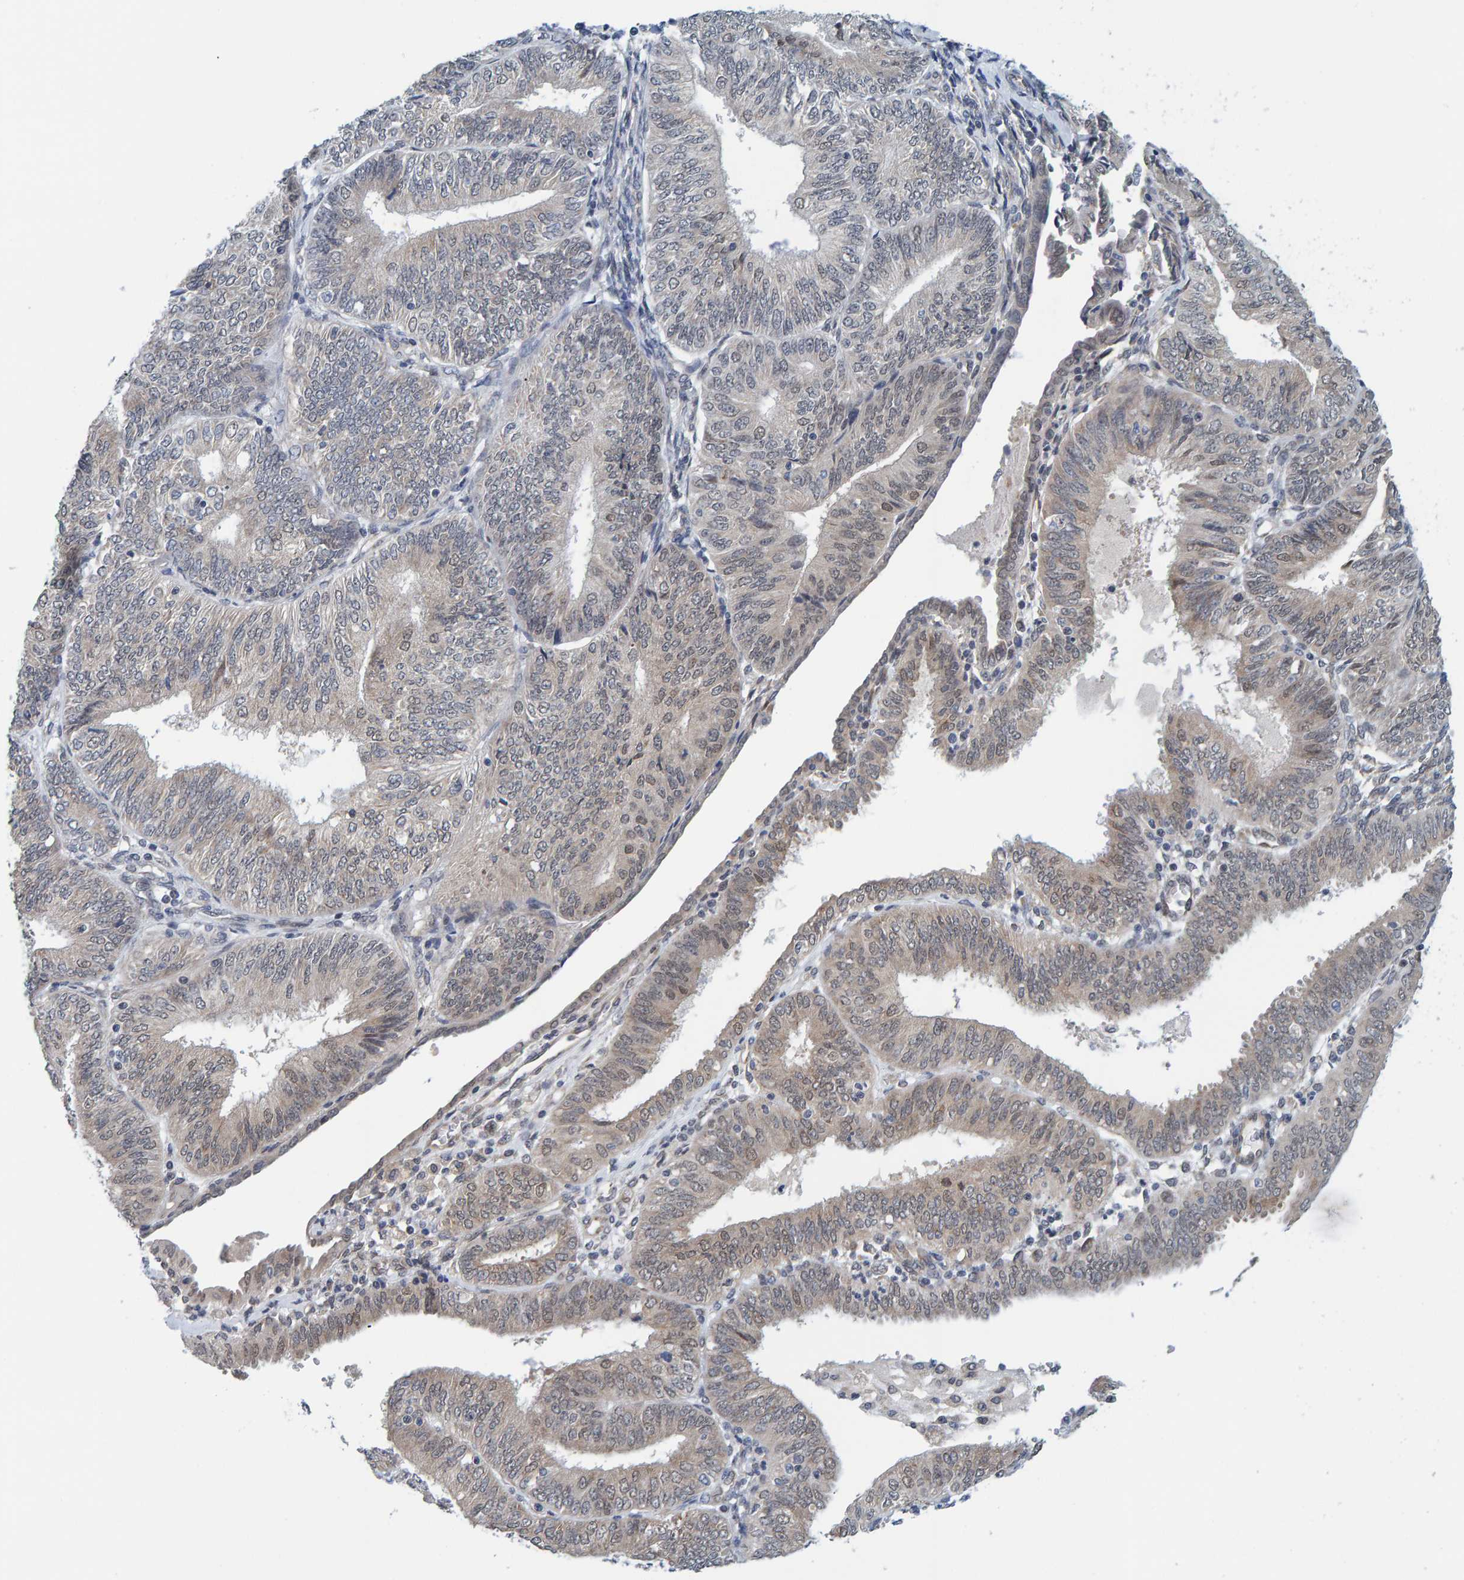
{"staining": {"intensity": "weak", "quantity": "<25%", "location": "cytoplasmic/membranous"}, "tissue": "endometrial cancer", "cell_type": "Tumor cells", "image_type": "cancer", "snomed": [{"axis": "morphology", "description": "Adenocarcinoma, NOS"}, {"axis": "topography", "description": "Endometrium"}], "caption": "Immunohistochemistry (IHC) of adenocarcinoma (endometrial) displays no expression in tumor cells.", "gene": "SCRN2", "patient": {"sex": "female", "age": 58}}